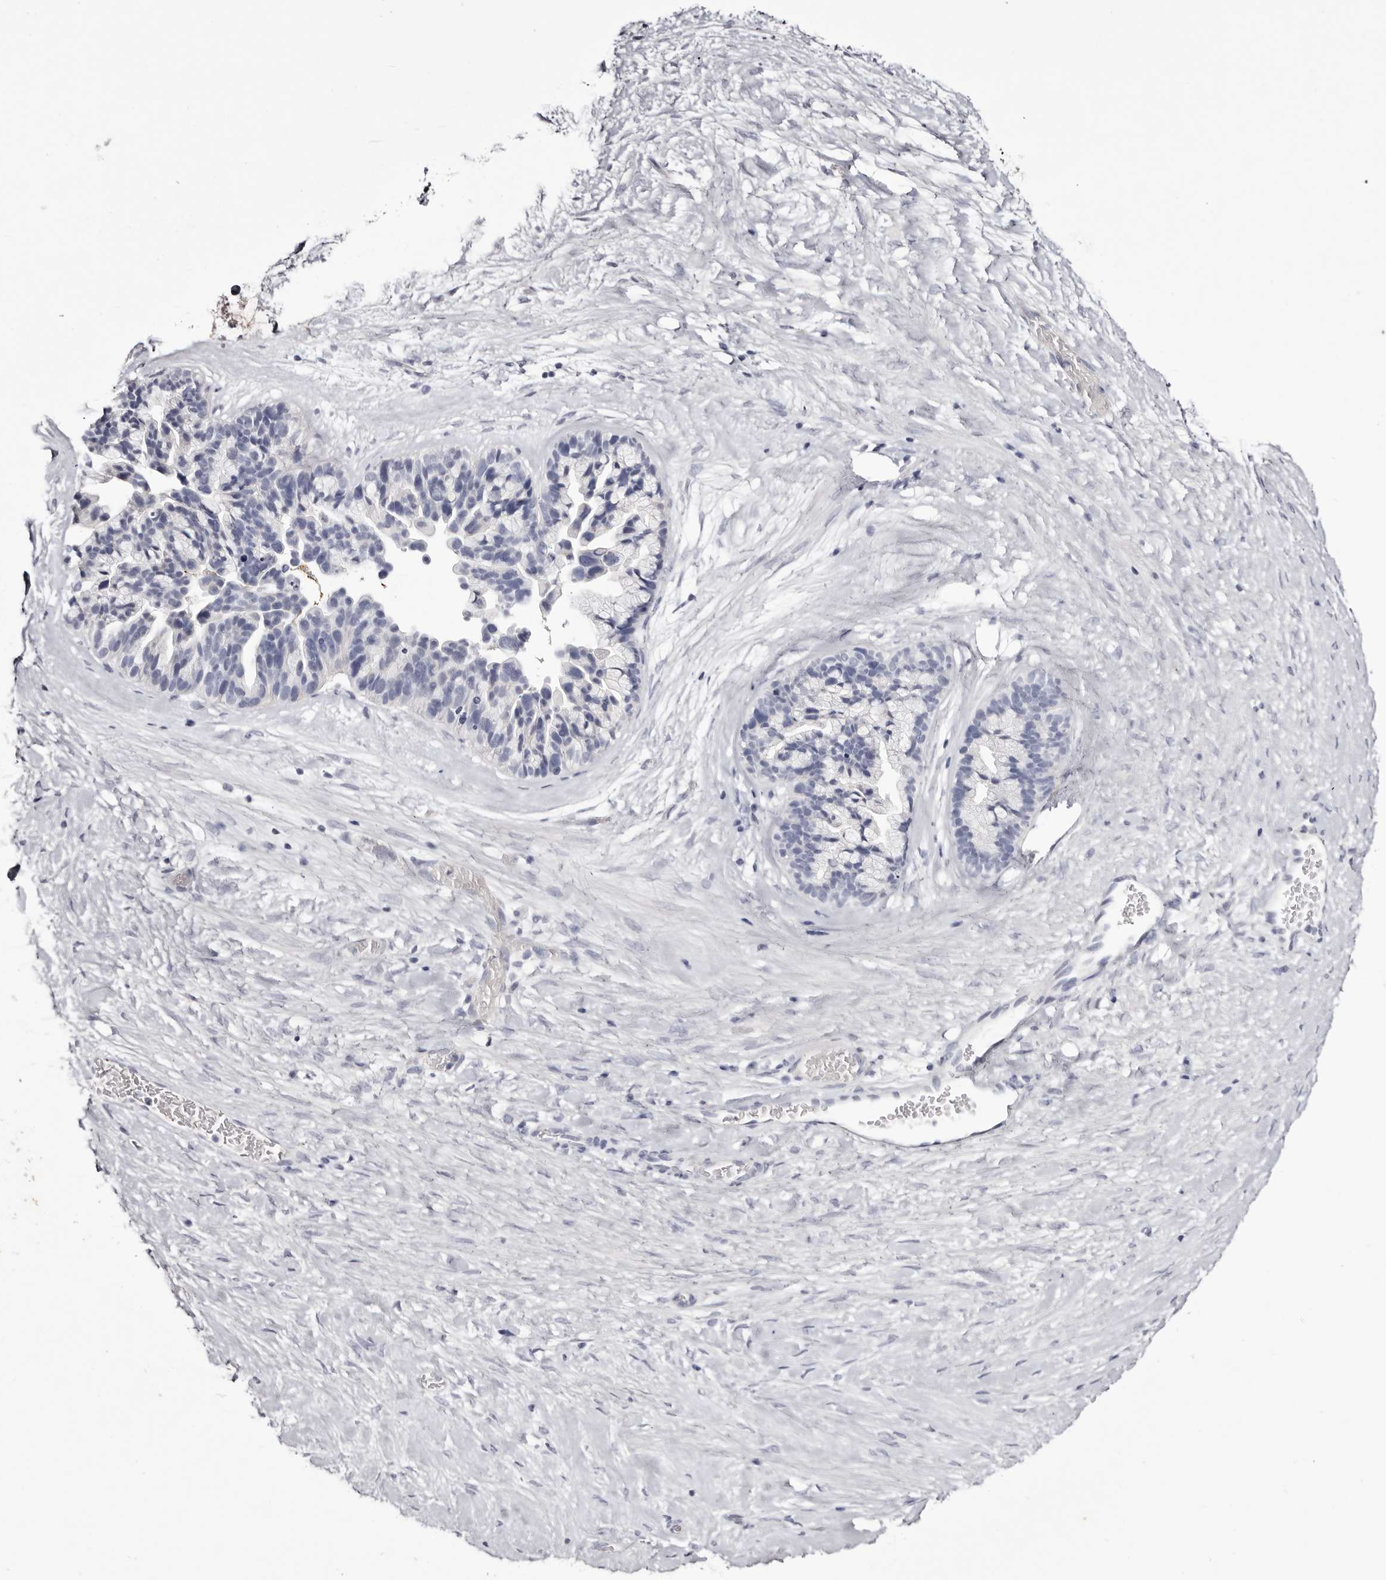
{"staining": {"intensity": "negative", "quantity": "none", "location": "none"}, "tissue": "ovarian cancer", "cell_type": "Tumor cells", "image_type": "cancer", "snomed": [{"axis": "morphology", "description": "Cystadenocarcinoma, serous, NOS"}, {"axis": "topography", "description": "Ovary"}], "caption": "This is a micrograph of immunohistochemistry staining of ovarian serous cystadenocarcinoma, which shows no staining in tumor cells.", "gene": "CA6", "patient": {"sex": "female", "age": 56}}